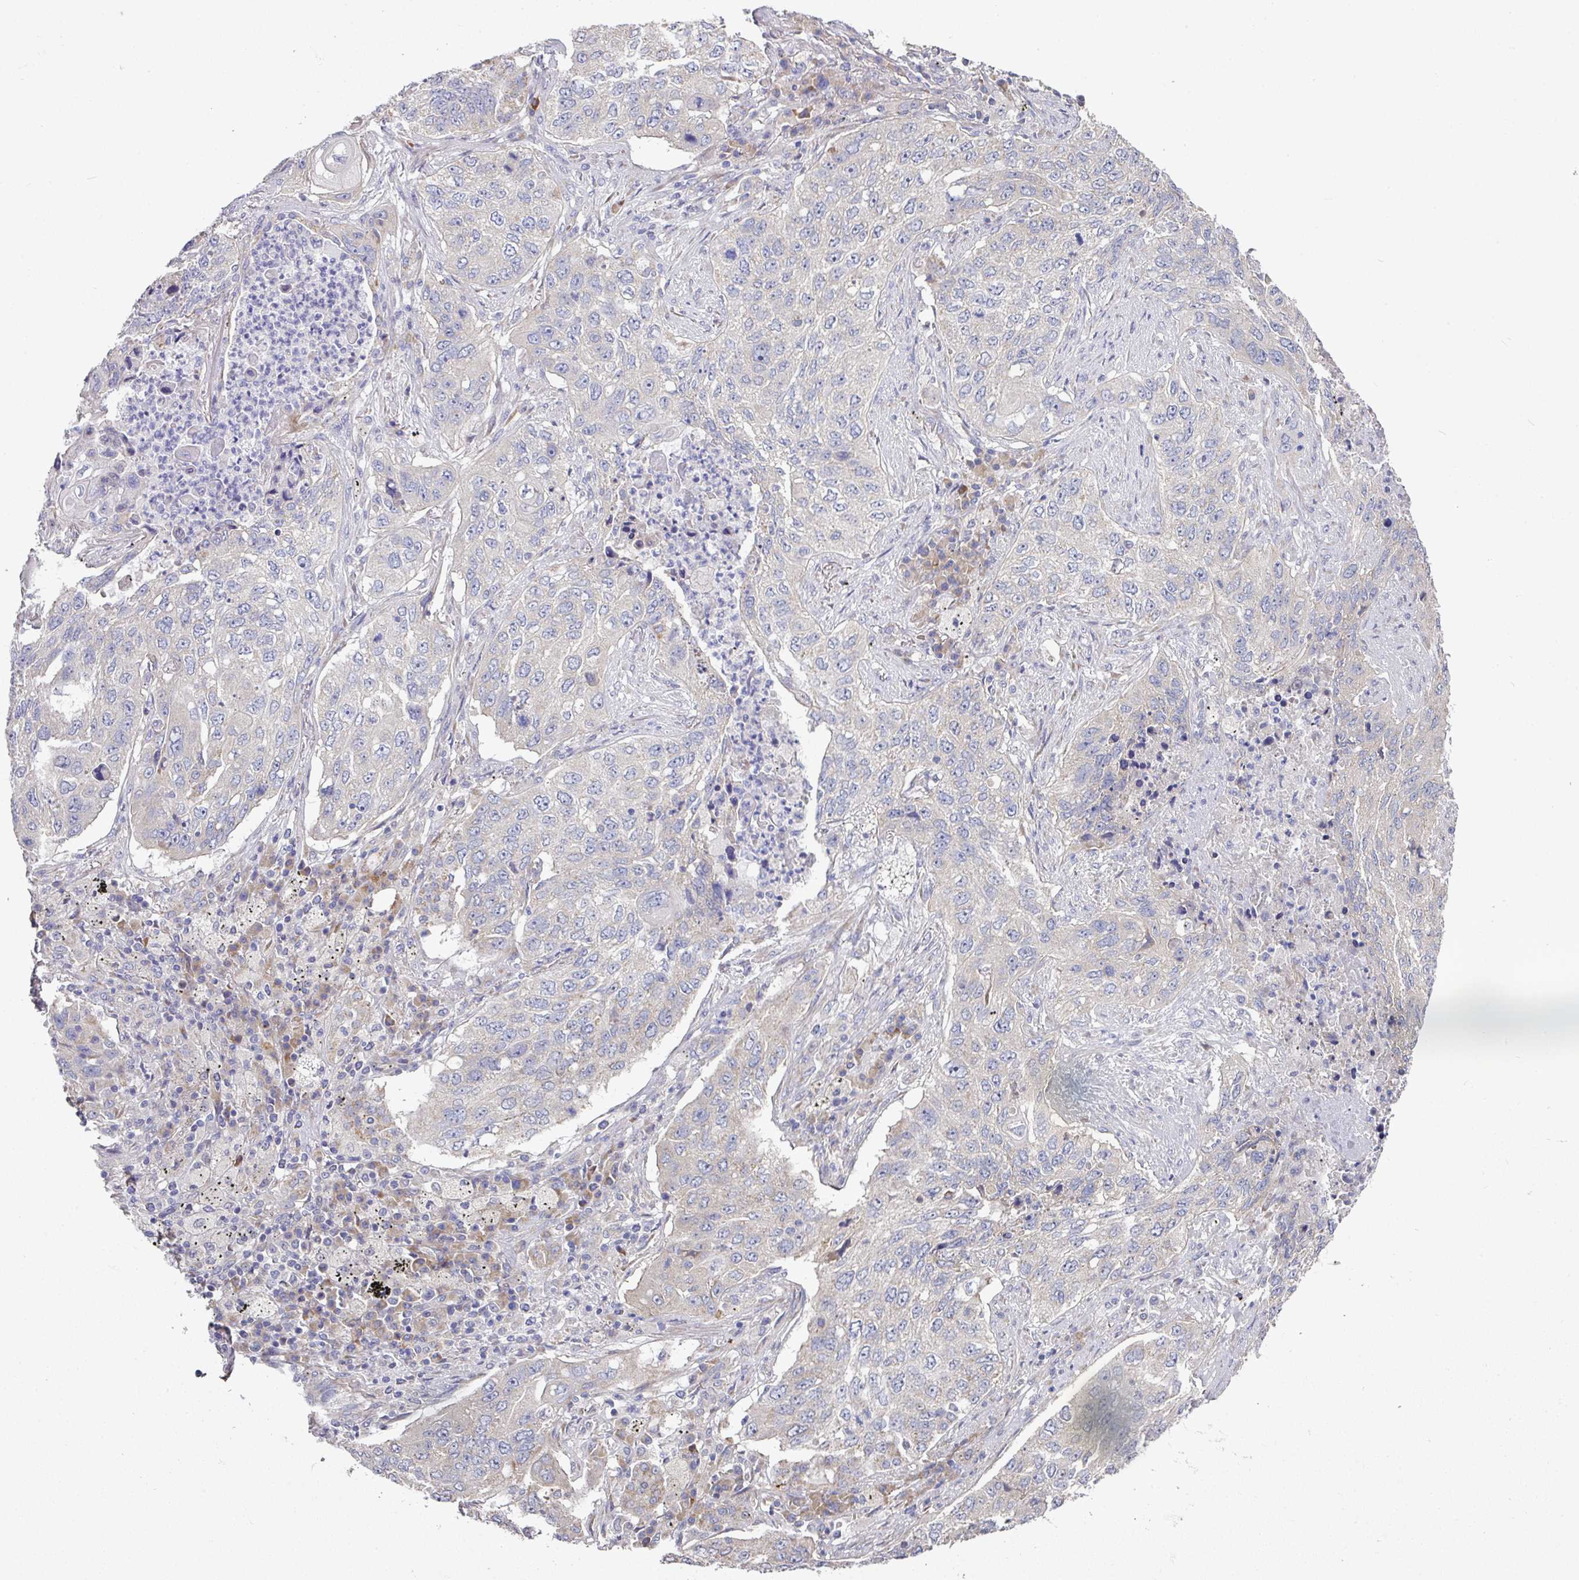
{"staining": {"intensity": "negative", "quantity": "none", "location": "none"}, "tissue": "lung cancer", "cell_type": "Tumor cells", "image_type": "cancer", "snomed": [{"axis": "morphology", "description": "Squamous cell carcinoma, NOS"}, {"axis": "topography", "description": "Lung"}], "caption": "IHC micrograph of lung cancer stained for a protein (brown), which displays no staining in tumor cells.", "gene": "PYROXD2", "patient": {"sex": "female", "age": 63}}